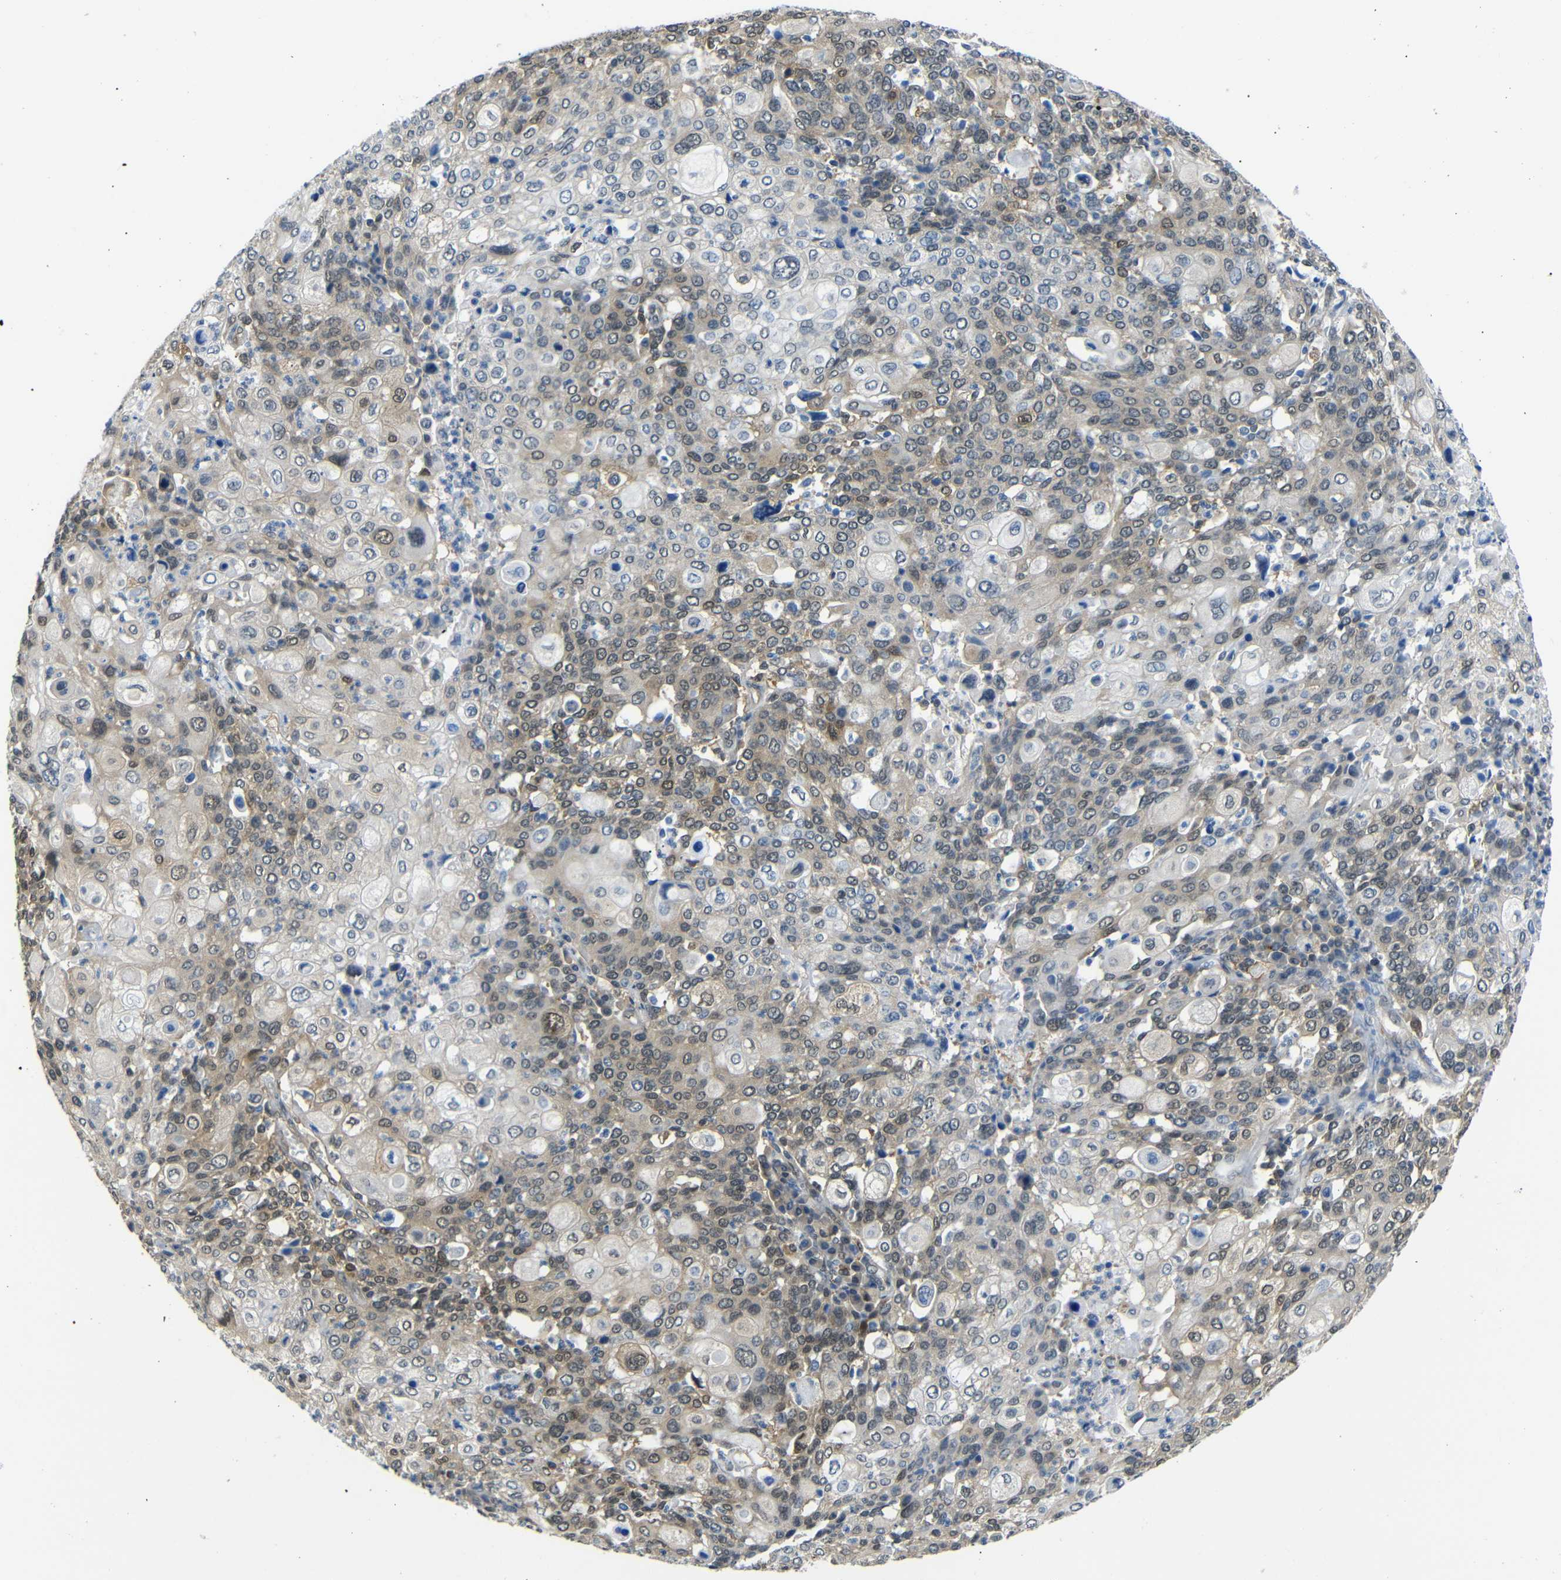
{"staining": {"intensity": "weak", "quantity": "25%-75%", "location": "cytoplasmic/membranous,nuclear"}, "tissue": "cervical cancer", "cell_type": "Tumor cells", "image_type": "cancer", "snomed": [{"axis": "morphology", "description": "Squamous cell carcinoma, NOS"}, {"axis": "topography", "description": "Cervix"}], "caption": "High-magnification brightfield microscopy of cervical cancer (squamous cell carcinoma) stained with DAB (3,3'-diaminobenzidine) (brown) and counterstained with hematoxylin (blue). tumor cells exhibit weak cytoplasmic/membranous and nuclear positivity is seen in approximately25%-75% of cells.", "gene": "UBXN1", "patient": {"sex": "female", "age": 40}}